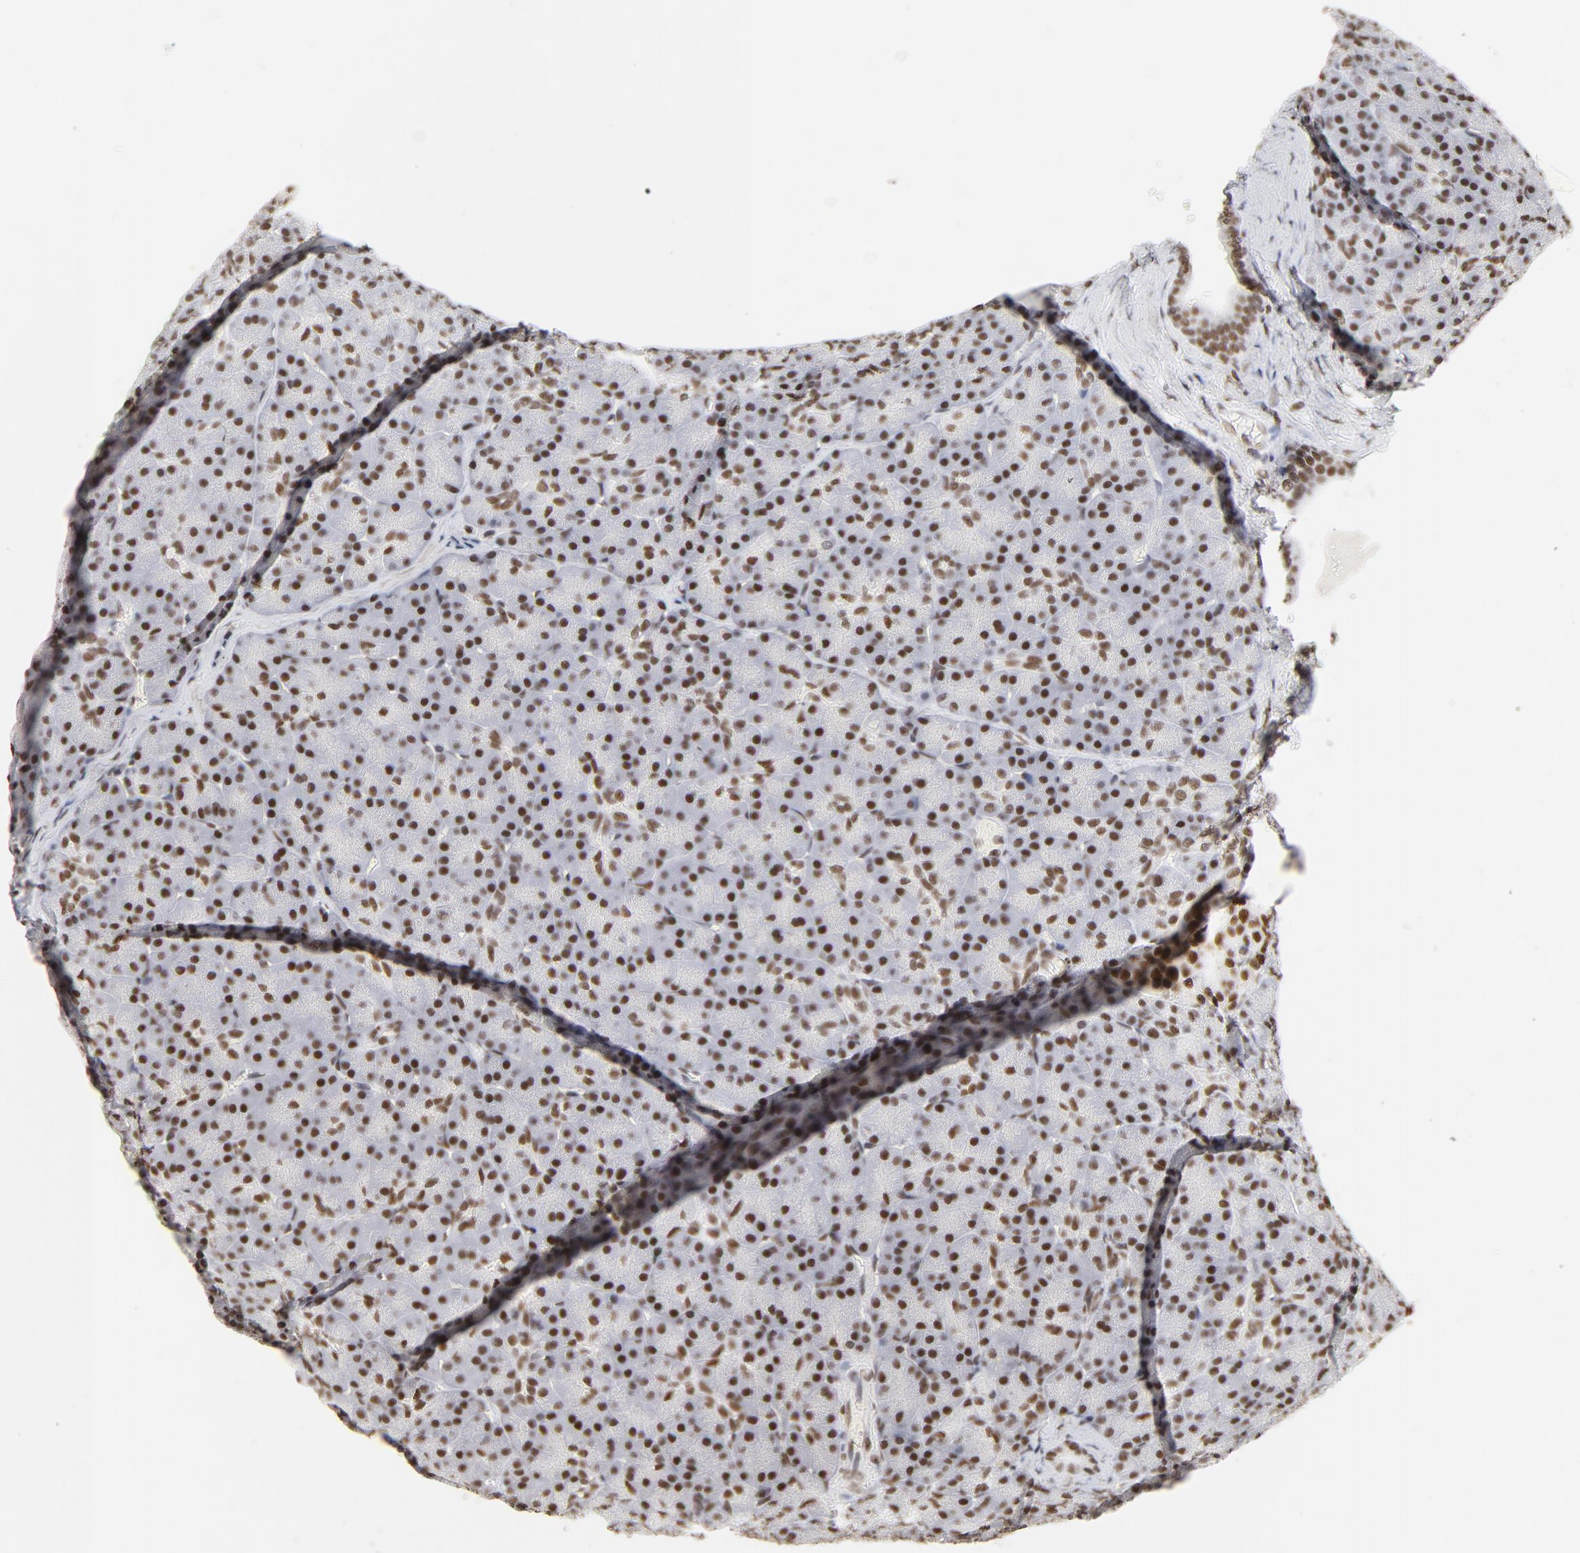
{"staining": {"intensity": "strong", "quantity": ">75%", "location": "nuclear"}, "tissue": "pancreas", "cell_type": "Exocrine glandular cells", "image_type": "normal", "snomed": [{"axis": "morphology", "description": "Normal tissue, NOS"}, {"axis": "topography", "description": "Pancreas"}], "caption": "Pancreas stained for a protein shows strong nuclear positivity in exocrine glandular cells.", "gene": "TP53BP1", "patient": {"sex": "female", "age": 43}}